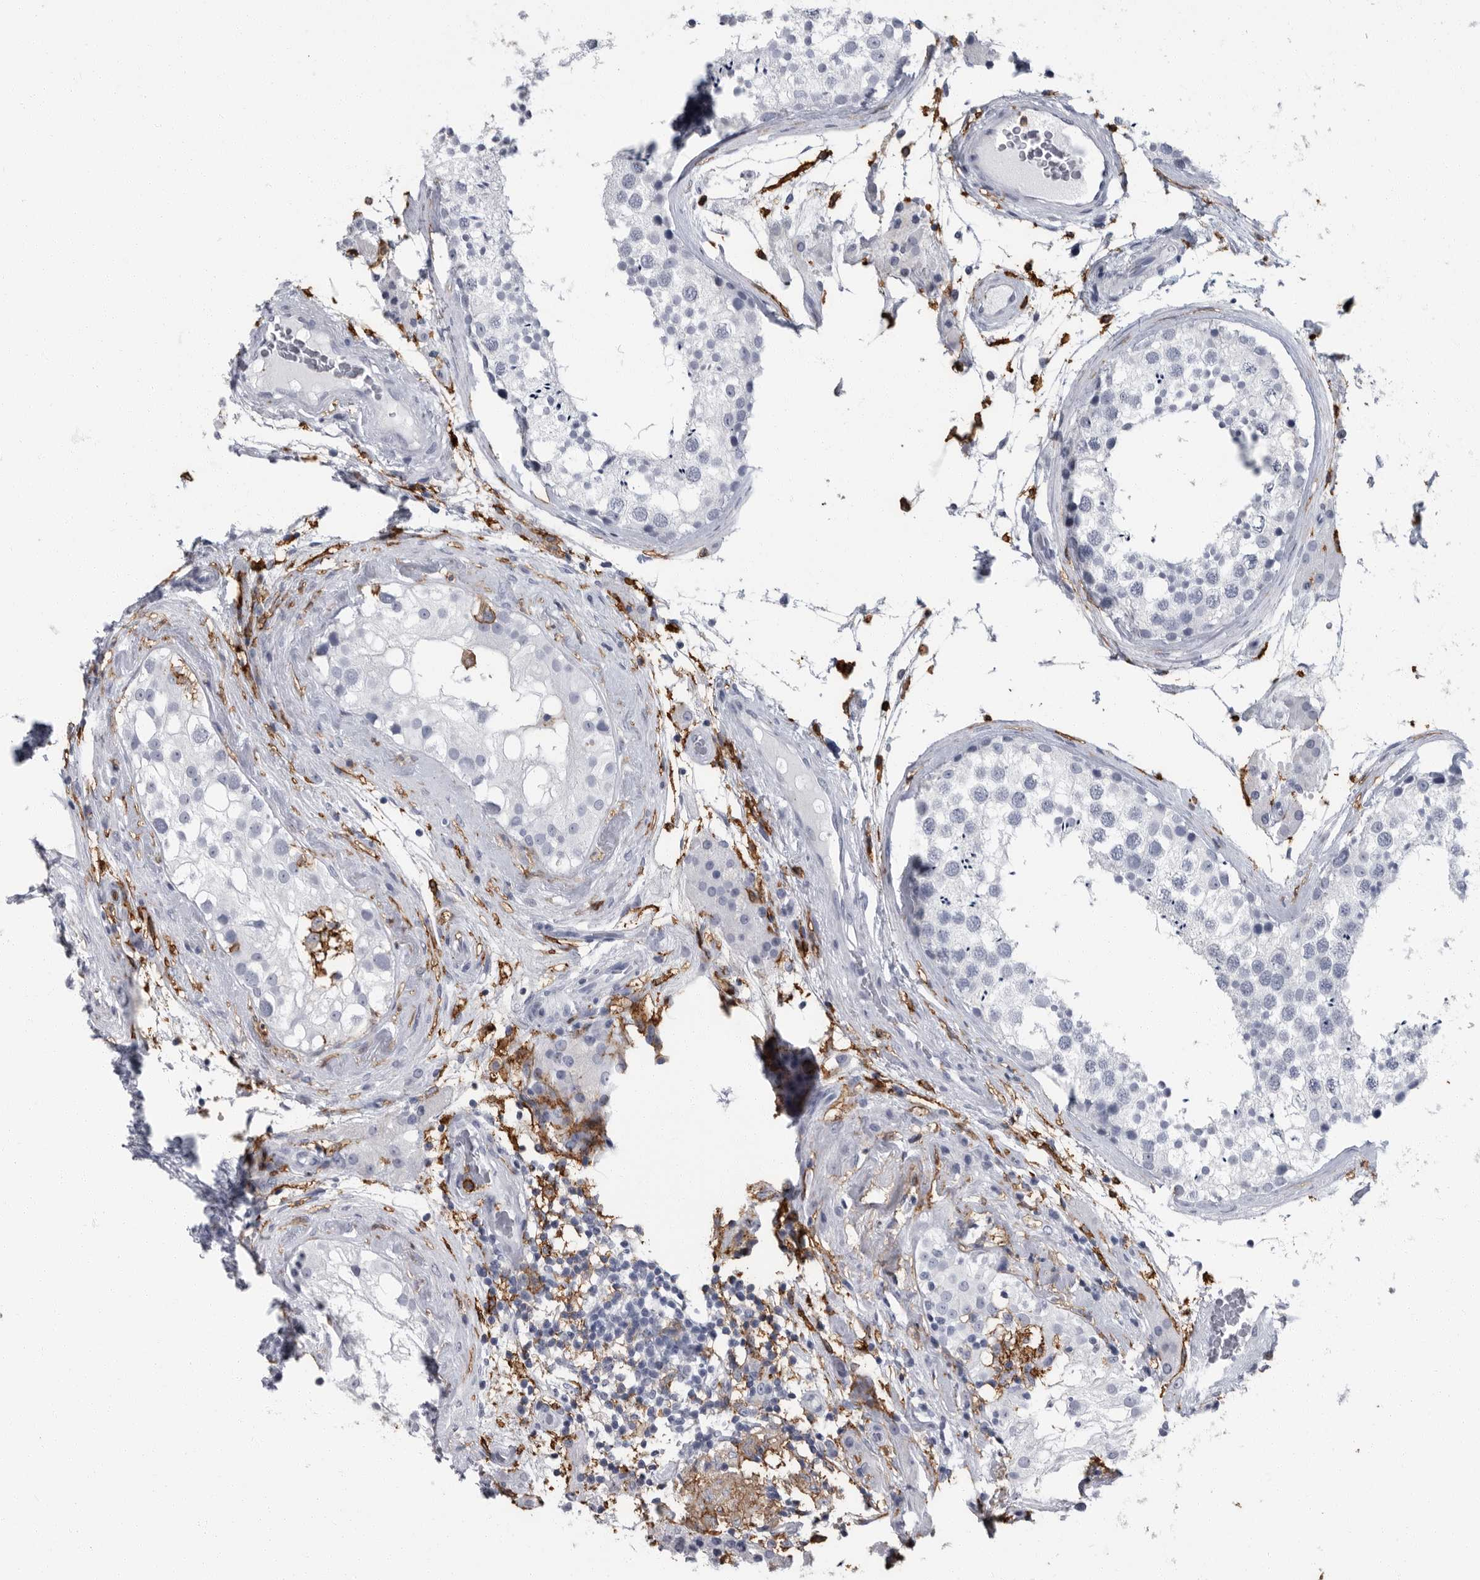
{"staining": {"intensity": "negative", "quantity": "none", "location": "none"}, "tissue": "testis", "cell_type": "Cells in seminiferous ducts", "image_type": "normal", "snomed": [{"axis": "morphology", "description": "Normal tissue, NOS"}, {"axis": "topography", "description": "Testis"}], "caption": "Immunohistochemistry (IHC) of benign testis shows no staining in cells in seminiferous ducts.", "gene": "FCER1G", "patient": {"sex": "male", "age": 46}}